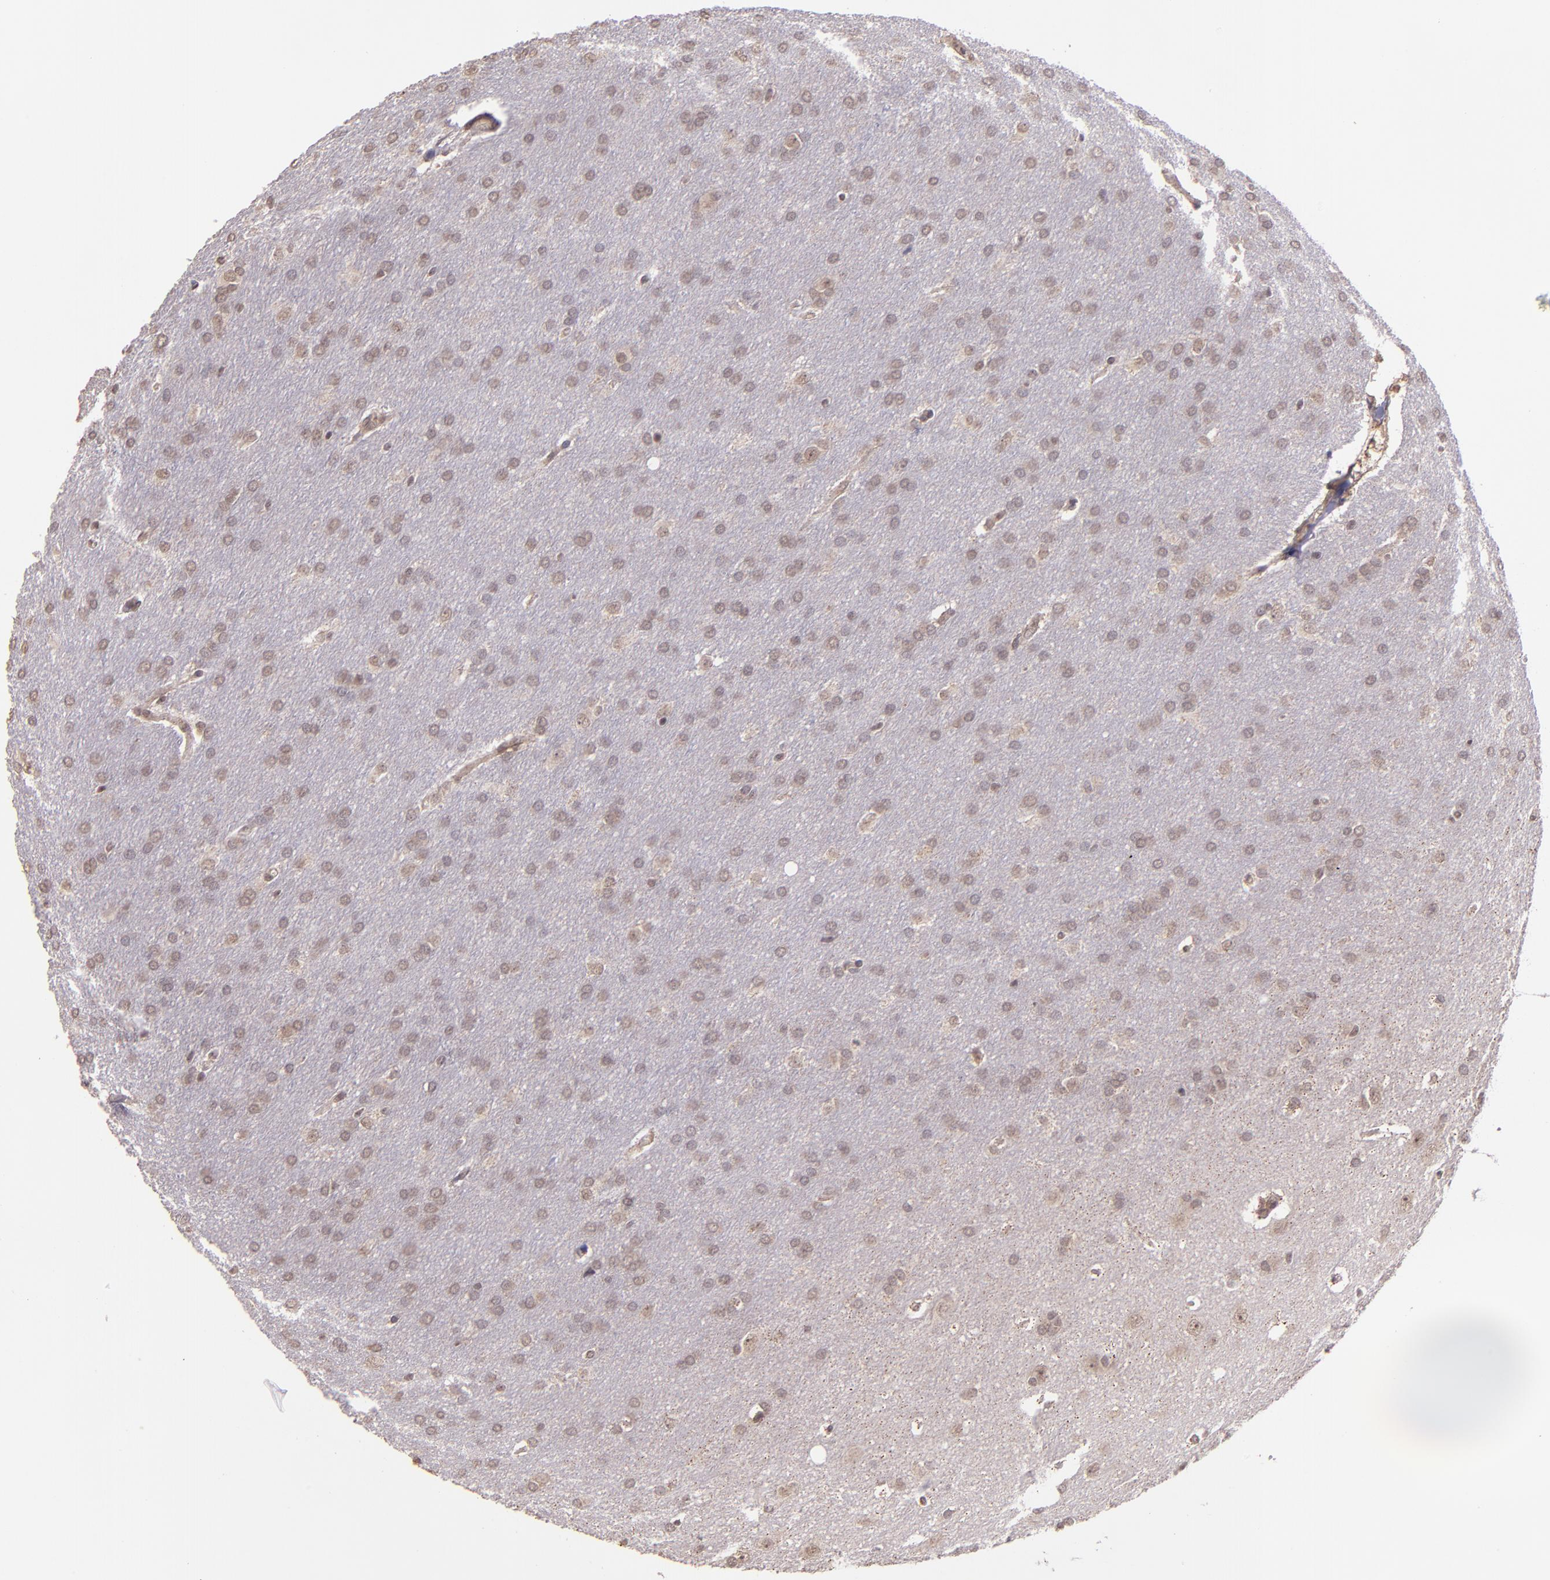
{"staining": {"intensity": "weak", "quantity": "<25%", "location": "cytoplasmic/membranous"}, "tissue": "glioma", "cell_type": "Tumor cells", "image_type": "cancer", "snomed": [{"axis": "morphology", "description": "Glioma, malignant, Low grade"}, {"axis": "topography", "description": "Brain"}], "caption": "This is an IHC photomicrograph of human glioma. There is no staining in tumor cells.", "gene": "TAF7L", "patient": {"sex": "female", "age": 32}}